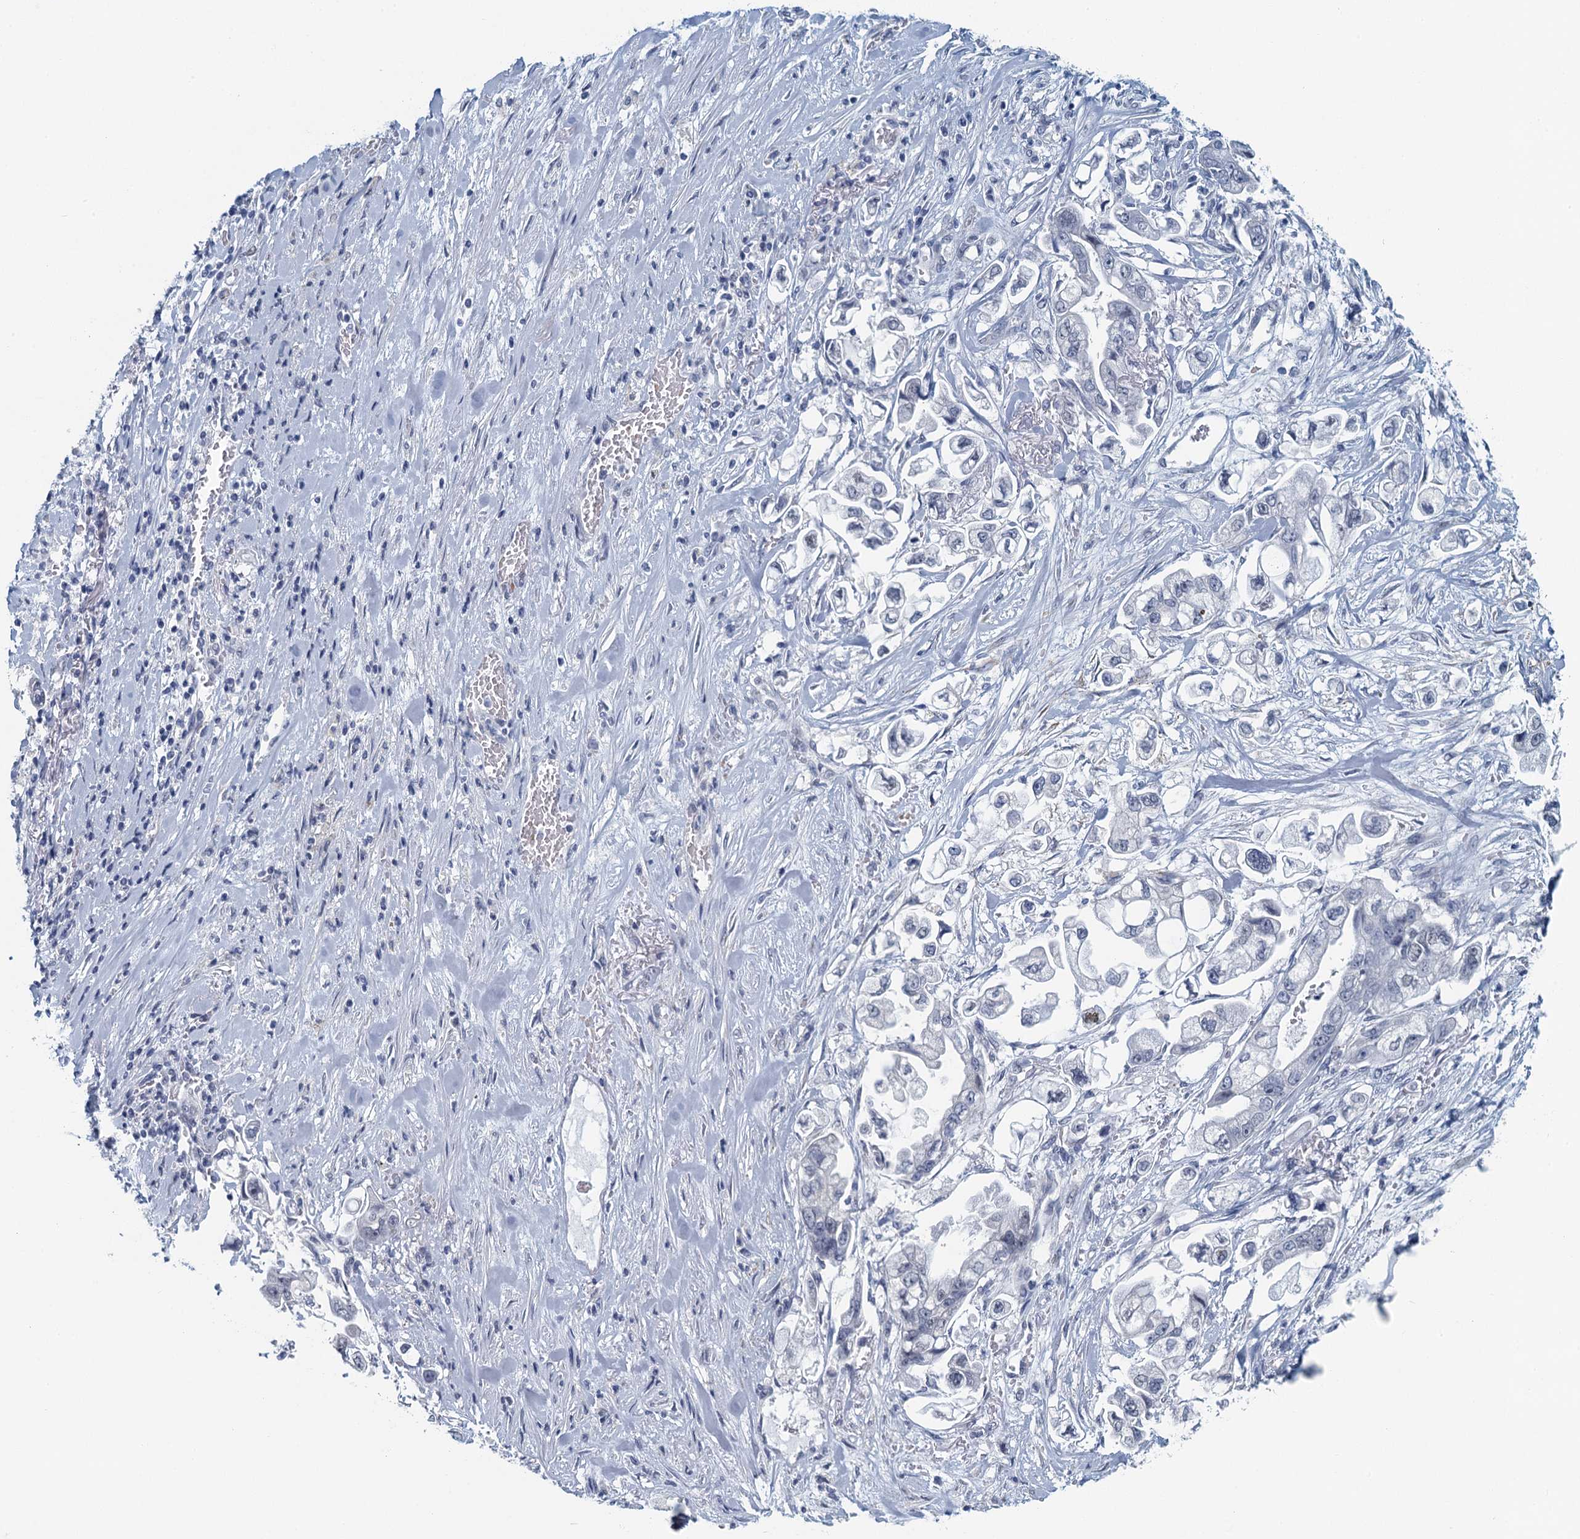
{"staining": {"intensity": "negative", "quantity": "none", "location": "none"}, "tissue": "stomach cancer", "cell_type": "Tumor cells", "image_type": "cancer", "snomed": [{"axis": "morphology", "description": "Adenocarcinoma, NOS"}, {"axis": "topography", "description": "Stomach"}], "caption": "High power microscopy photomicrograph of an immunohistochemistry (IHC) micrograph of adenocarcinoma (stomach), revealing no significant staining in tumor cells.", "gene": "TTLL9", "patient": {"sex": "male", "age": 62}}